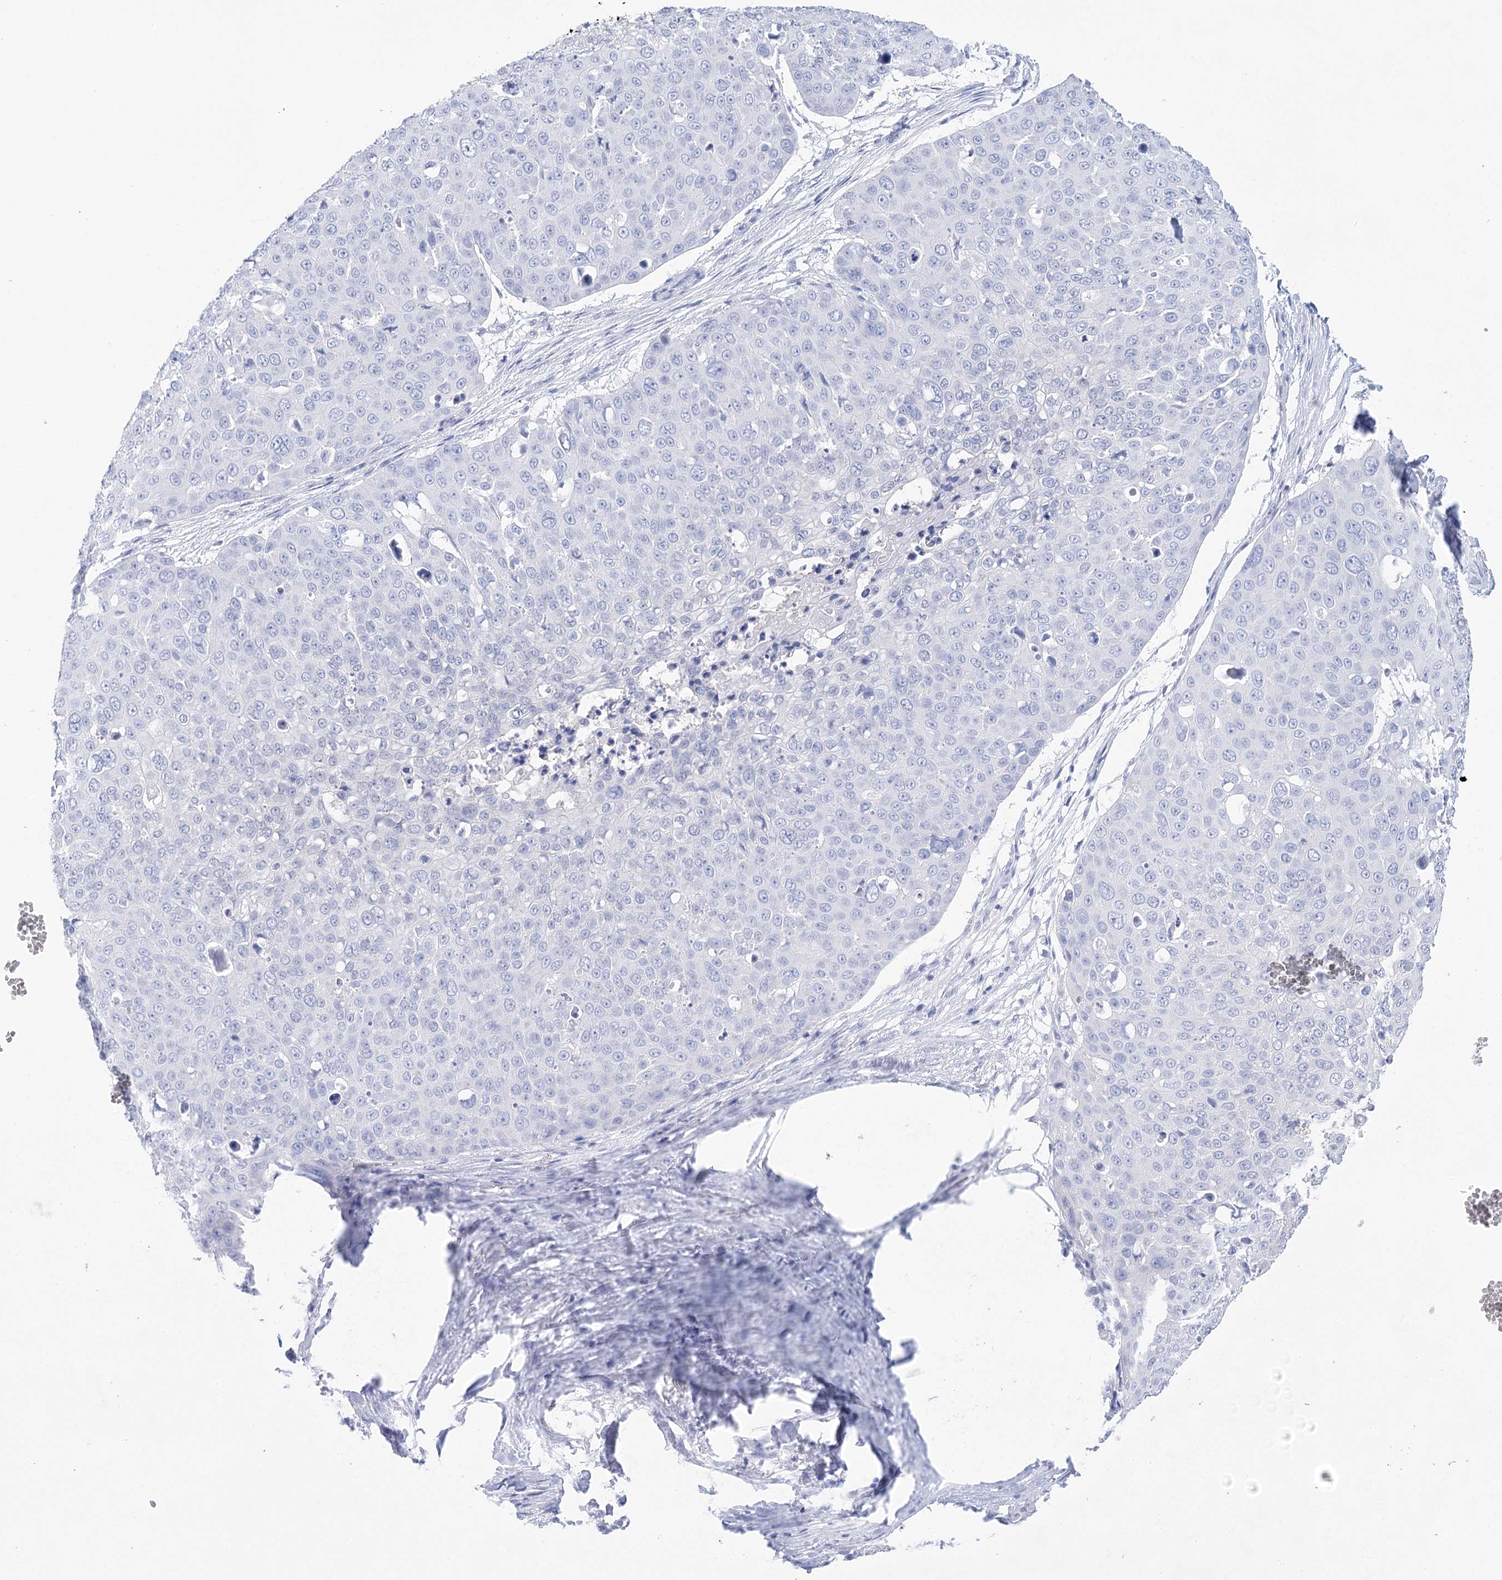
{"staining": {"intensity": "negative", "quantity": "none", "location": "none"}, "tissue": "skin cancer", "cell_type": "Tumor cells", "image_type": "cancer", "snomed": [{"axis": "morphology", "description": "Squamous cell carcinoma, NOS"}, {"axis": "topography", "description": "Skin"}], "caption": "The immunohistochemistry (IHC) photomicrograph has no significant expression in tumor cells of skin cancer tissue.", "gene": "LALBA", "patient": {"sex": "male", "age": 71}}